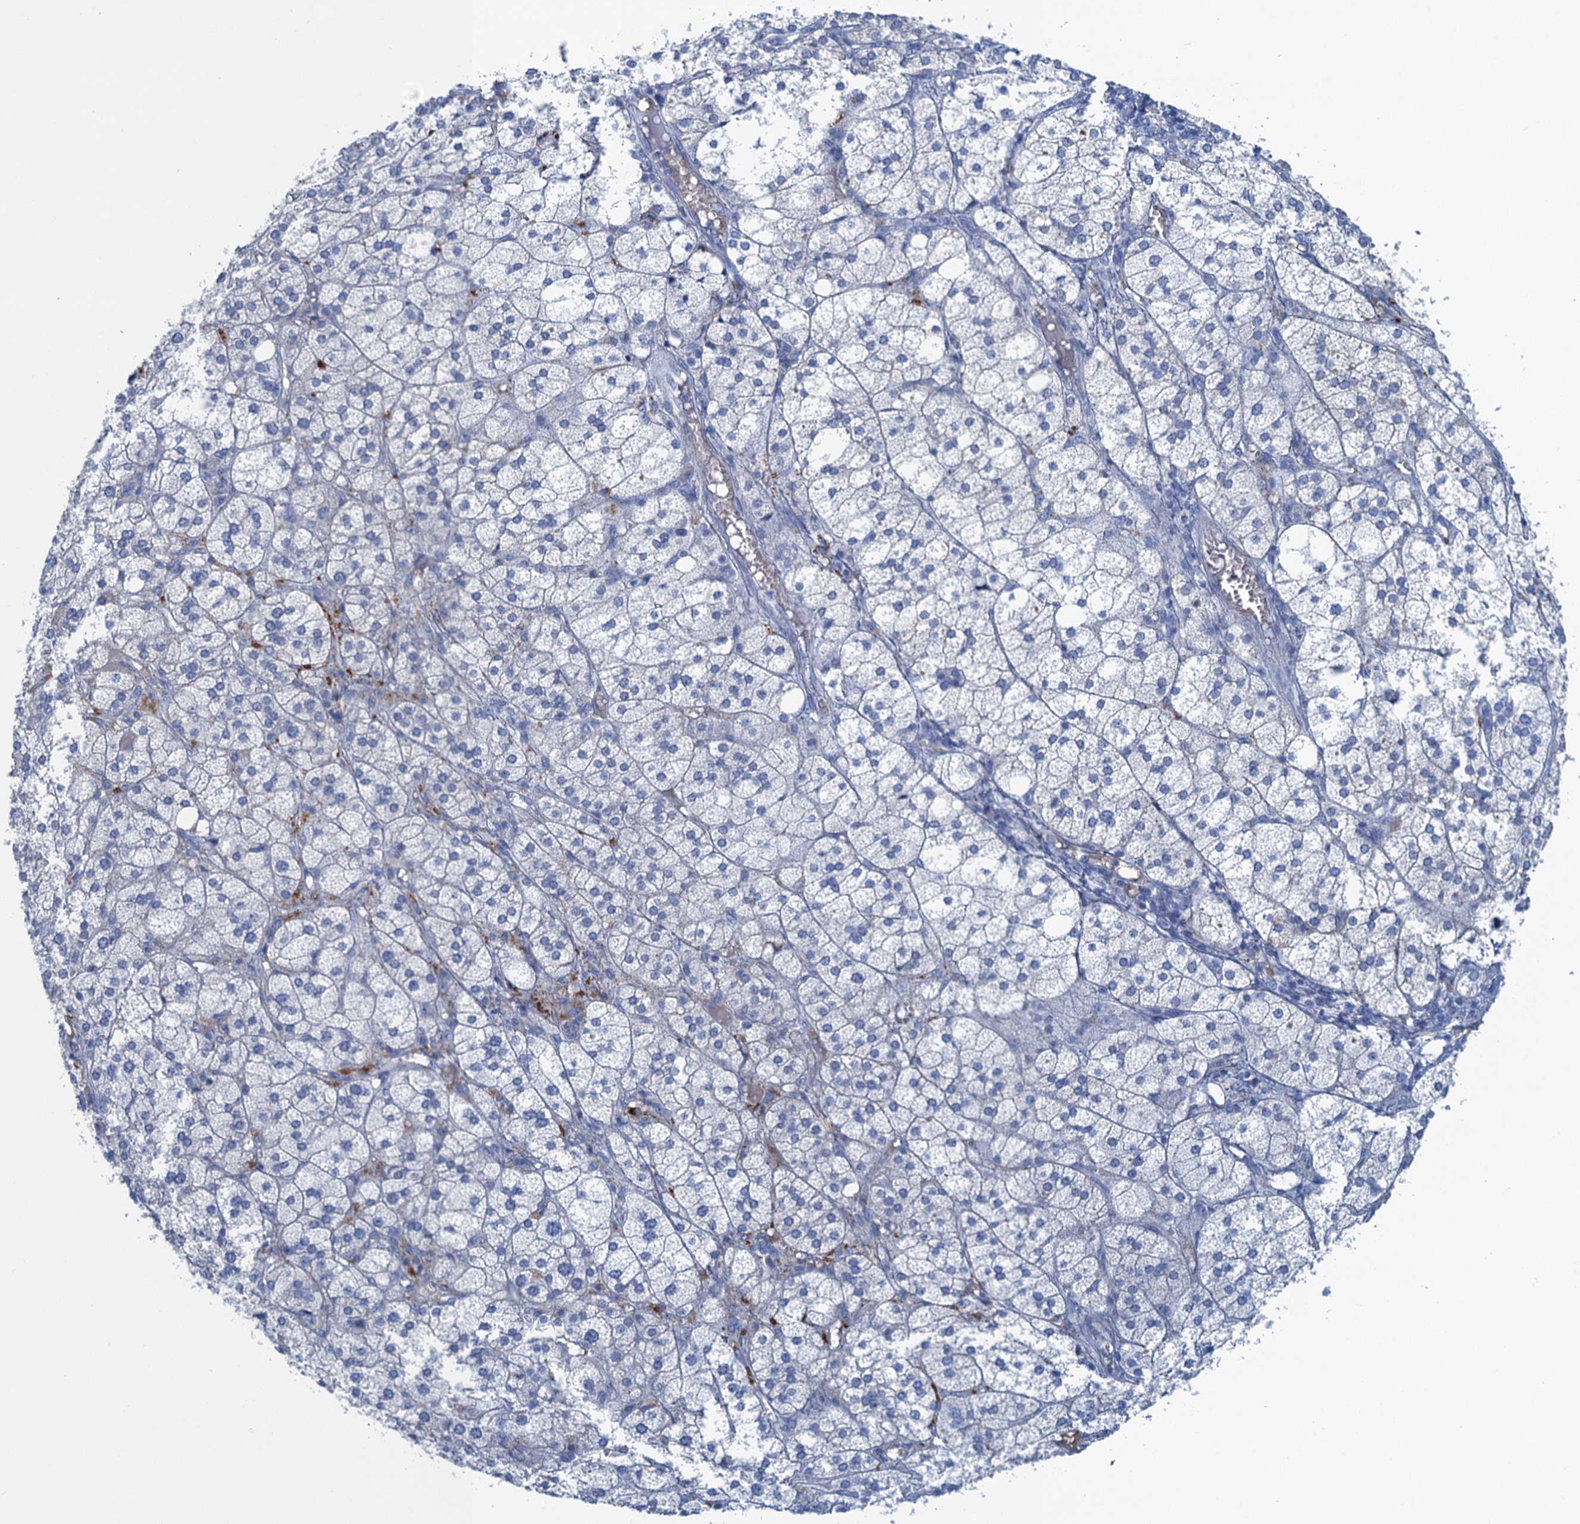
{"staining": {"intensity": "negative", "quantity": "none", "location": "none"}, "tissue": "adrenal gland", "cell_type": "Glandular cells", "image_type": "normal", "snomed": [{"axis": "morphology", "description": "Normal tissue, NOS"}, {"axis": "topography", "description": "Adrenal gland"}], "caption": "Photomicrograph shows no significant protein staining in glandular cells of normal adrenal gland.", "gene": "MYADML2", "patient": {"sex": "female", "age": 61}}